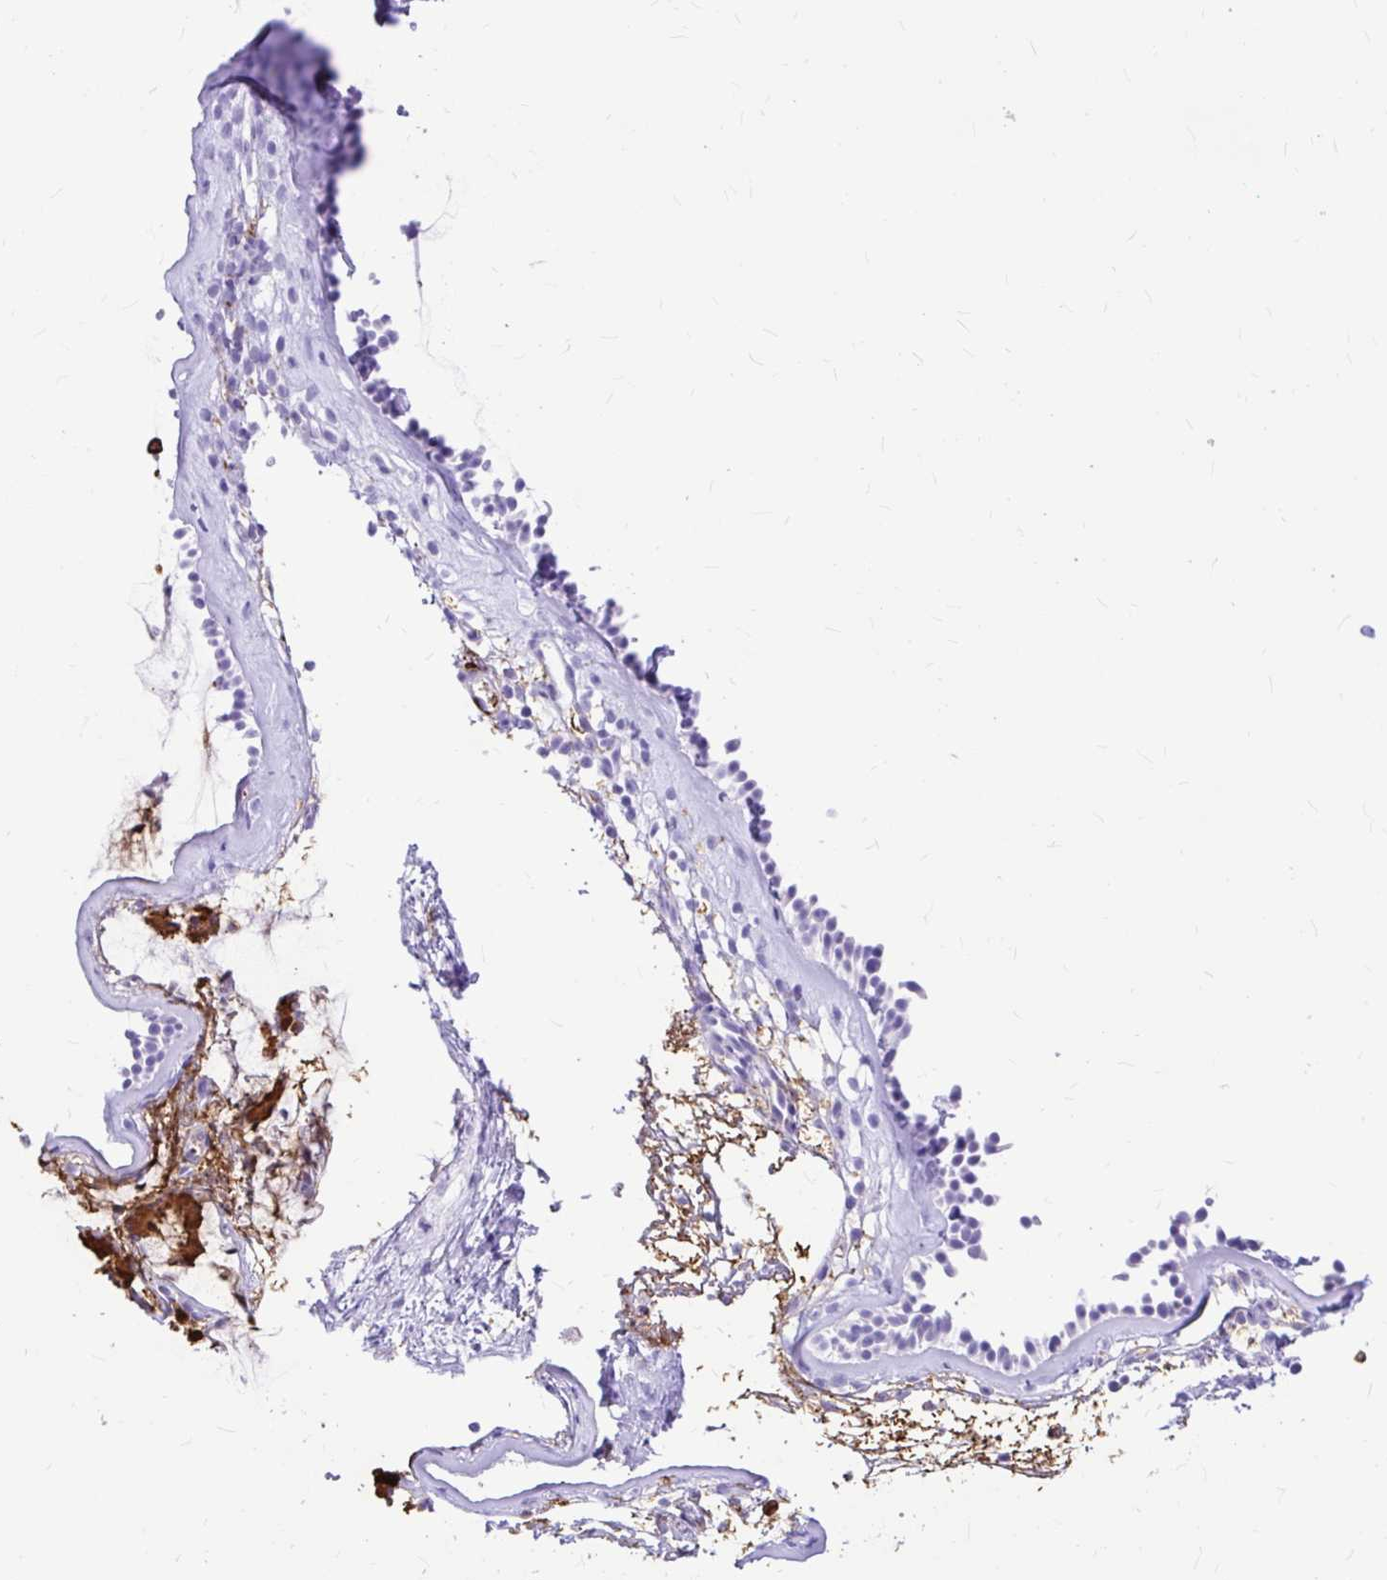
{"staining": {"intensity": "negative", "quantity": "none", "location": "none"}, "tissue": "nasopharynx", "cell_type": "Respiratory epithelial cells", "image_type": "normal", "snomed": [{"axis": "morphology", "description": "Normal tissue, NOS"}, {"axis": "topography", "description": "Nasopharynx"}], "caption": "Respiratory epithelial cells are negative for brown protein staining in benign nasopharynx. (Brightfield microscopy of DAB IHC at high magnification).", "gene": "CLEC1B", "patient": {"sex": "female", "age": 70}}